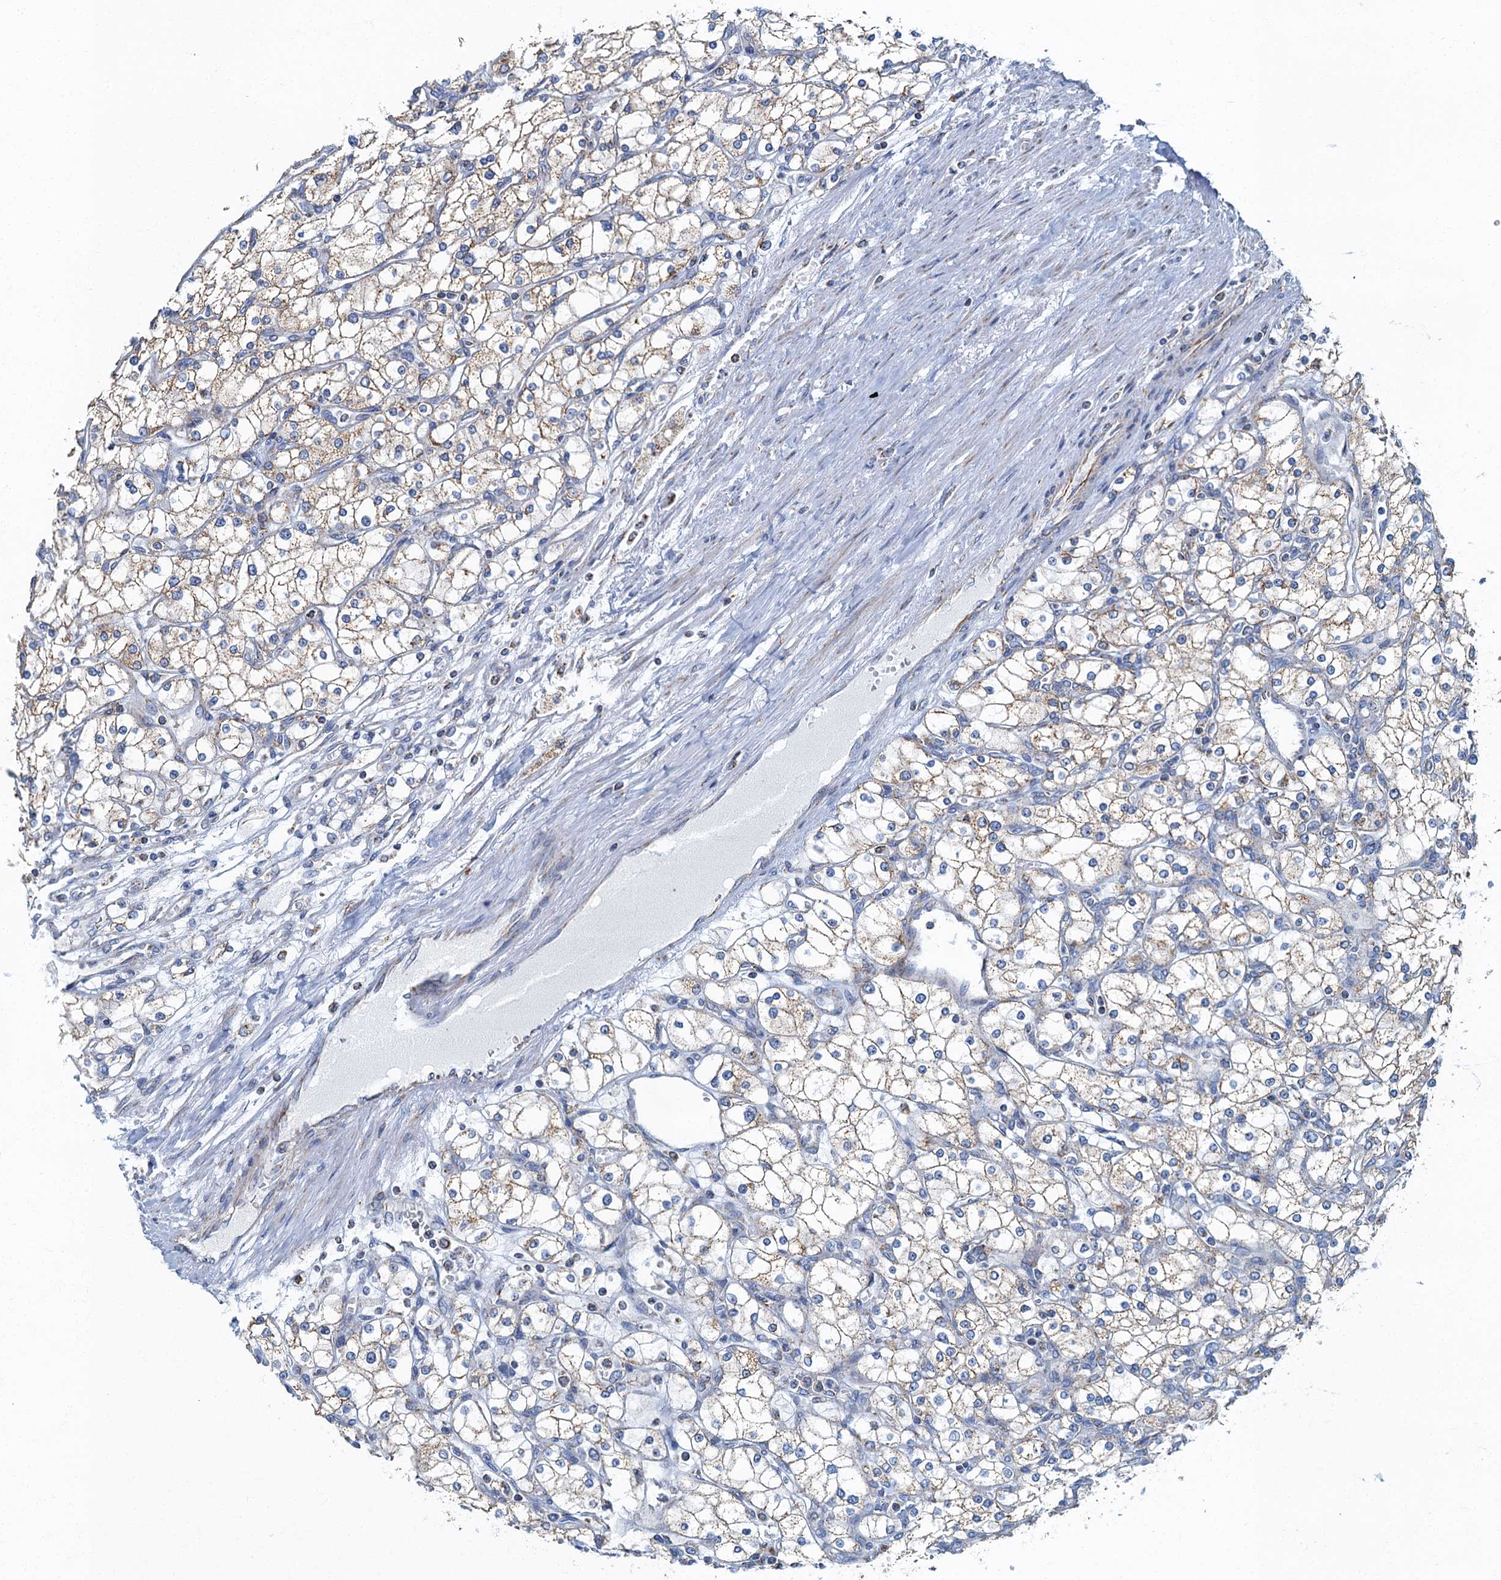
{"staining": {"intensity": "weak", "quantity": ">75%", "location": "cytoplasmic/membranous"}, "tissue": "renal cancer", "cell_type": "Tumor cells", "image_type": "cancer", "snomed": [{"axis": "morphology", "description": "Adenocarcinoma, NOS"}, {"axis": "topography", "description": "Kidney"}], "caption": "A high-resolution histopathology image shows IHC staining of renal cancer (adenocarcinoma), which displays weak cytoplasmic/membranous staining in about >75% of tumor cells.", "gene": "RAD9B", "patient": {"sex": "male", "age": 80}}